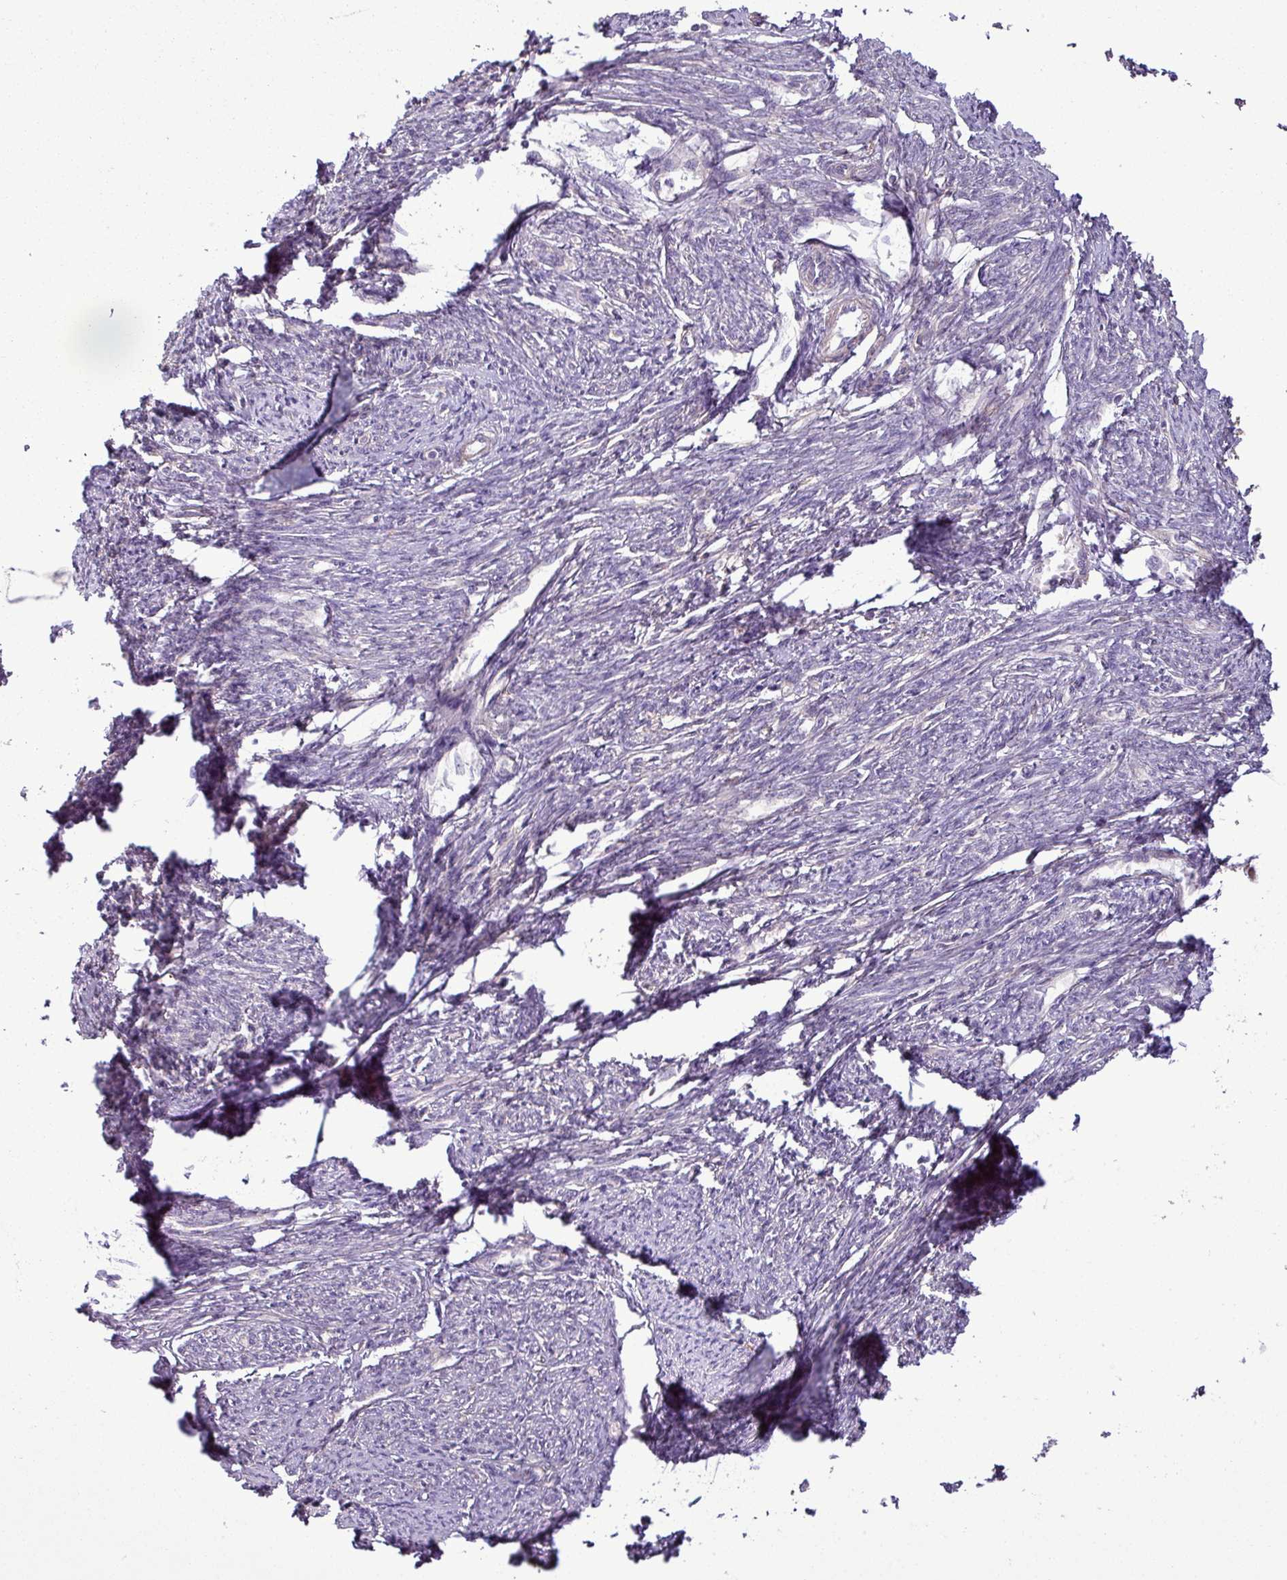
{"staining": {"intensity": "weak", "quantity": "25%-75%", "location": "nuclear"}, "tissue": "smooth muscle", "cell_type": "Smooth muscle cells", "image_type": "normal", "snomed": [{"axis": "morphology", "description": "Normal tissue, NOS"}, {"axis": "topography", "description": "Smooth muscle"}, {"axis": "topography", "description": "Fallopian tube"}], "caption": "High-power microscopy captured an immunohistochemistry histopathology image of normal smooth muscle, revealing weak nuclear expression in about 25%-75% of smooth muscle cells.", "gene": "ZNF217", "patient": {"sex": "female", "age": 59}}